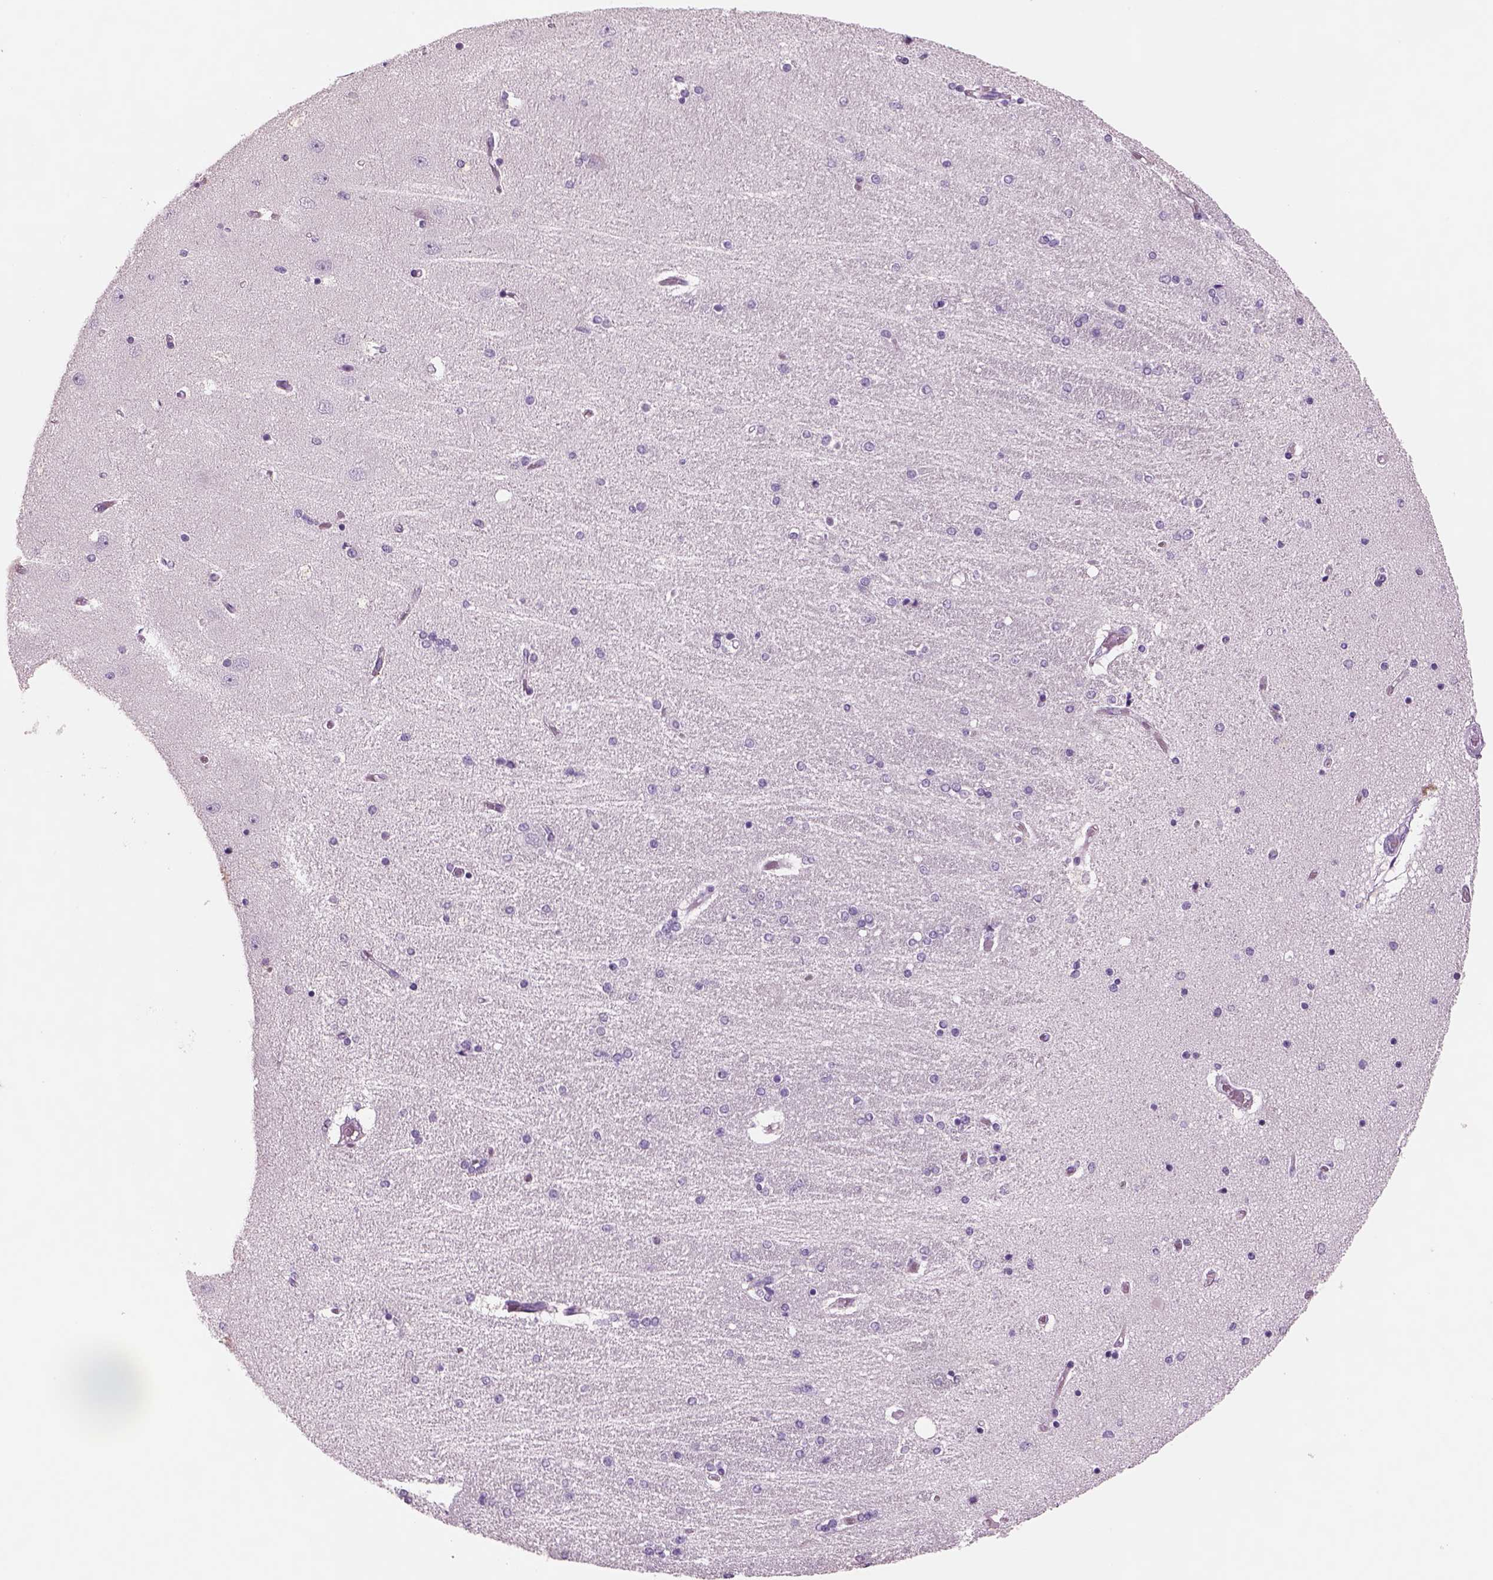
{"staining": {"intensity": "negative", "quantity": "none", "location": "none"}, "tissue": "hippocampus", "cell_type": "Glial cells", "image_type": "normal", "snomed": [{"axis": "morphology", "description": "Normal tissue, NOS"}, {"axis": "topography", "description": "Hippocampus"}], "caption": "This photomicrograph is of normal hippocampus stained with IHC to label a protein in brown with the nuclei are counter-stained blue. There is no staining in glial cells. (Brightfield microscopy of DAB IHC at high magnification).", "gene": "RHO", "patient": {"sex": "female", "age": 54}}